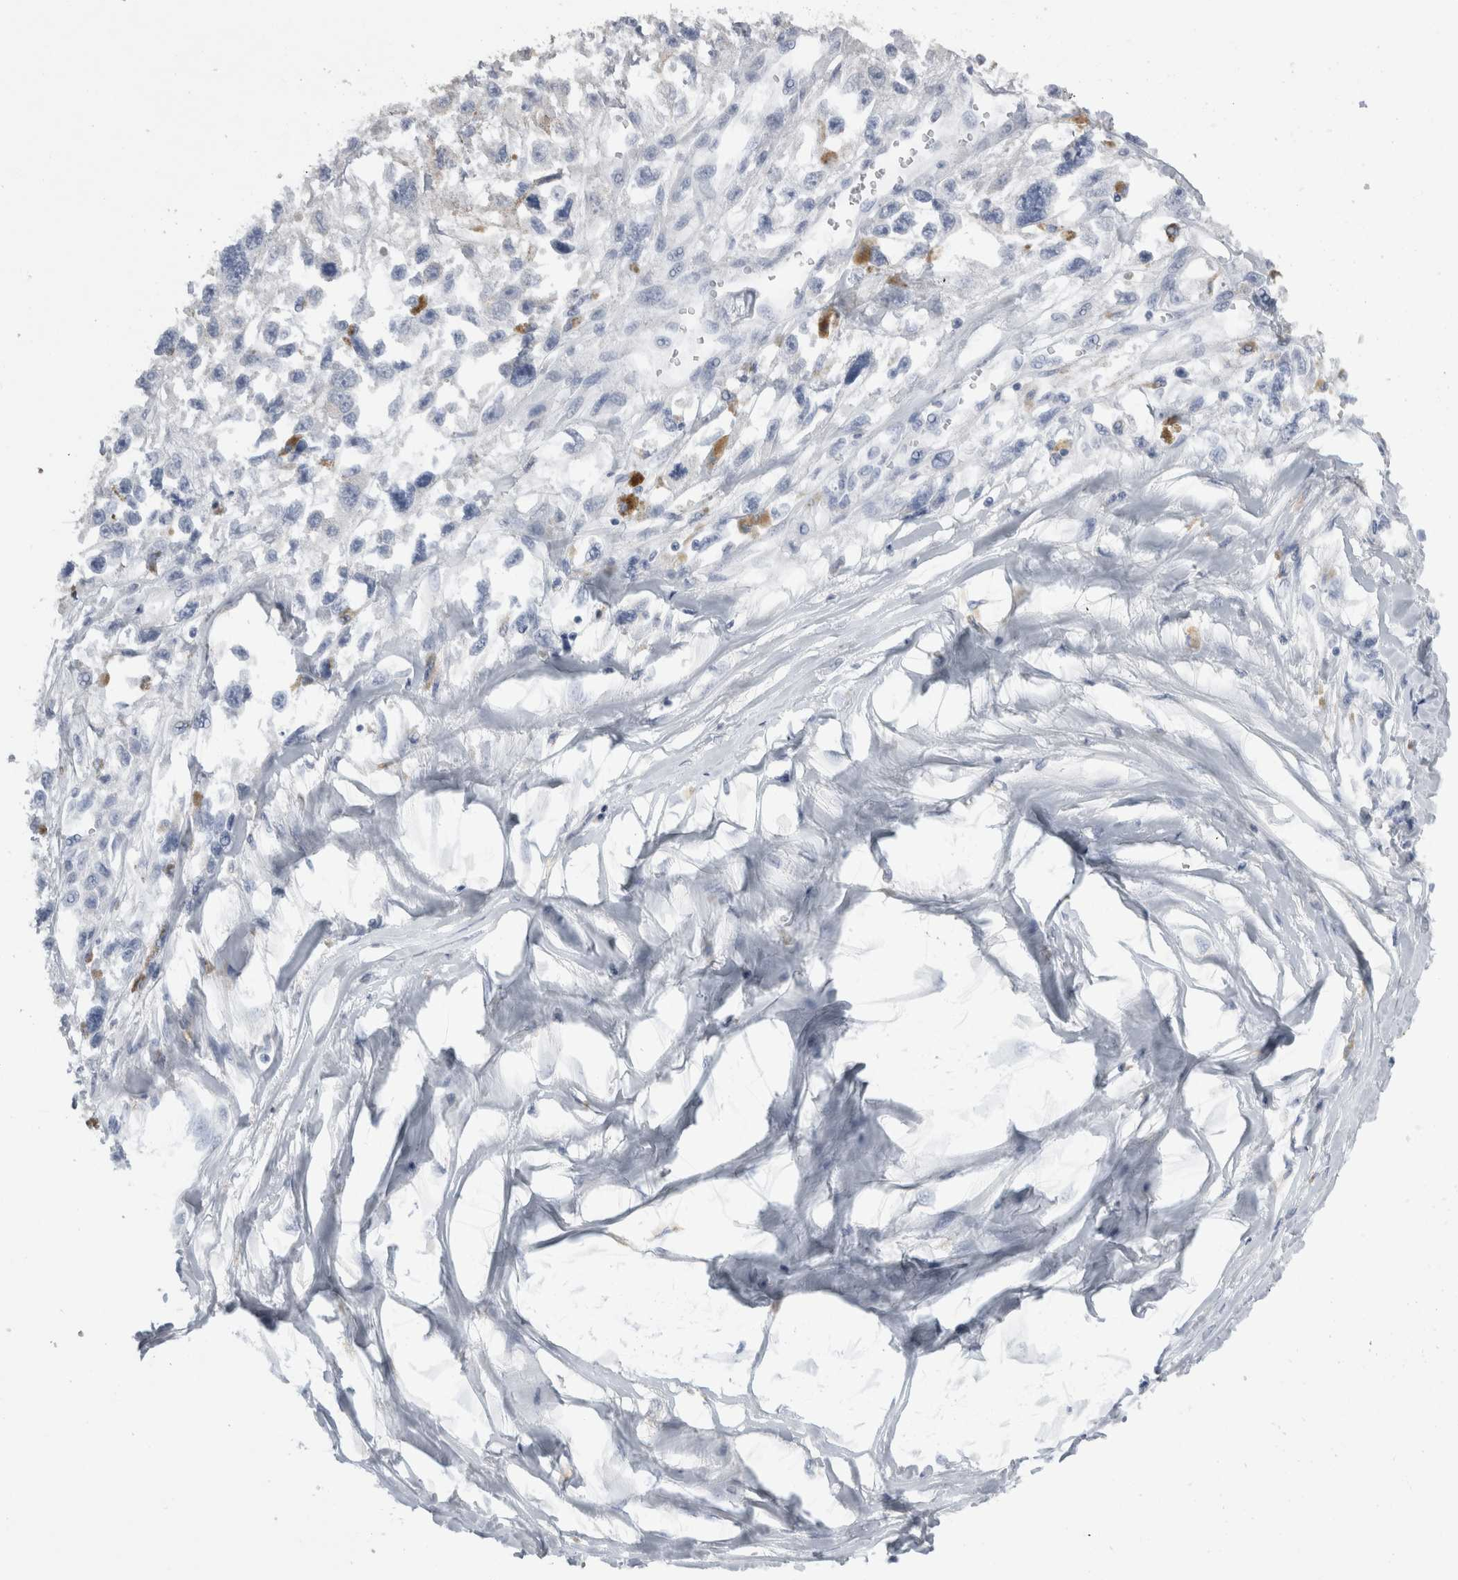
{"staining": {"intensity": "negative", "quantity": "none", "location": "none"}, "tissue": "melanoma", "cell_type": "Tumor cells", "image_type": "cancer", "snomed": [{"axis": "morphology", "description": "Malignant melanoma, Metastatic site"}, {"axis": "topography", "description": "Lymph node"}], "caption": "Micrograph shows no significant protein expression in tumor cells of melanoma. The staining was performed using DAB (3,3'-diaminobenzidine) to visualize the protein expression in brown, while the nuclei were stained in blue with hematoxylin (Magnification: 20x).", "gene": "DHRS4", "patient": {"sex": "male", "age": 59}}